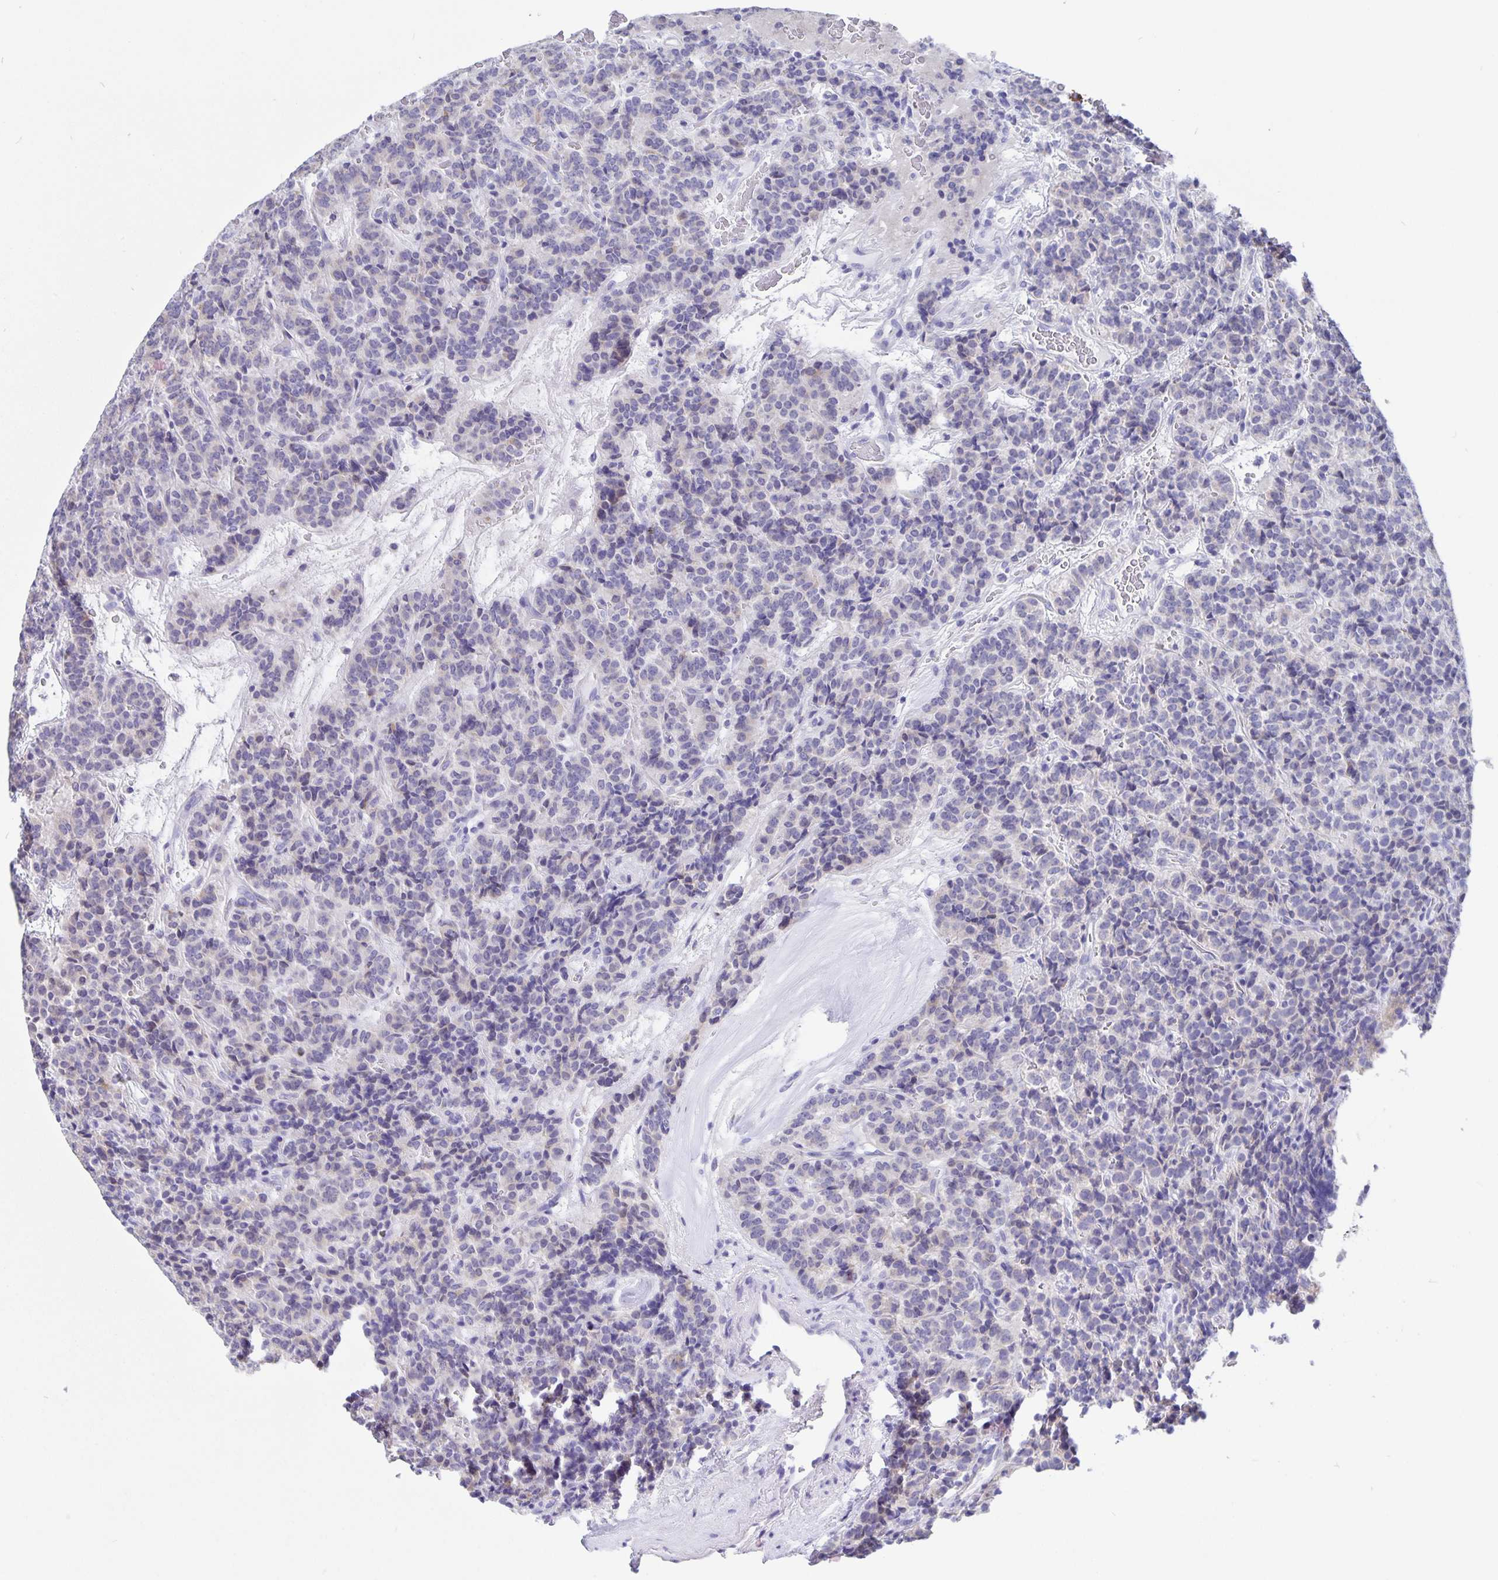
{"staining": {"intensity": "negative", "quantity": "none", "location": "none"}, "tissue": "carcinoid", "cell_type": "Tumor cells", "image_type": "cancer", "snomed": [{"axis": "morphology", "description": "Carcinoid, malignant, NOS"}, {"axis": "topography", "description": "Pancreas"}], "caption": "IHC of human carcinoid displays no expression in tumor cells. The staining is performed using DAB brown chromogen with nuclei counter-stained in using hematoxylin.", "gene": "ERMN", "patient": {"sex": "male", "age": 36}}